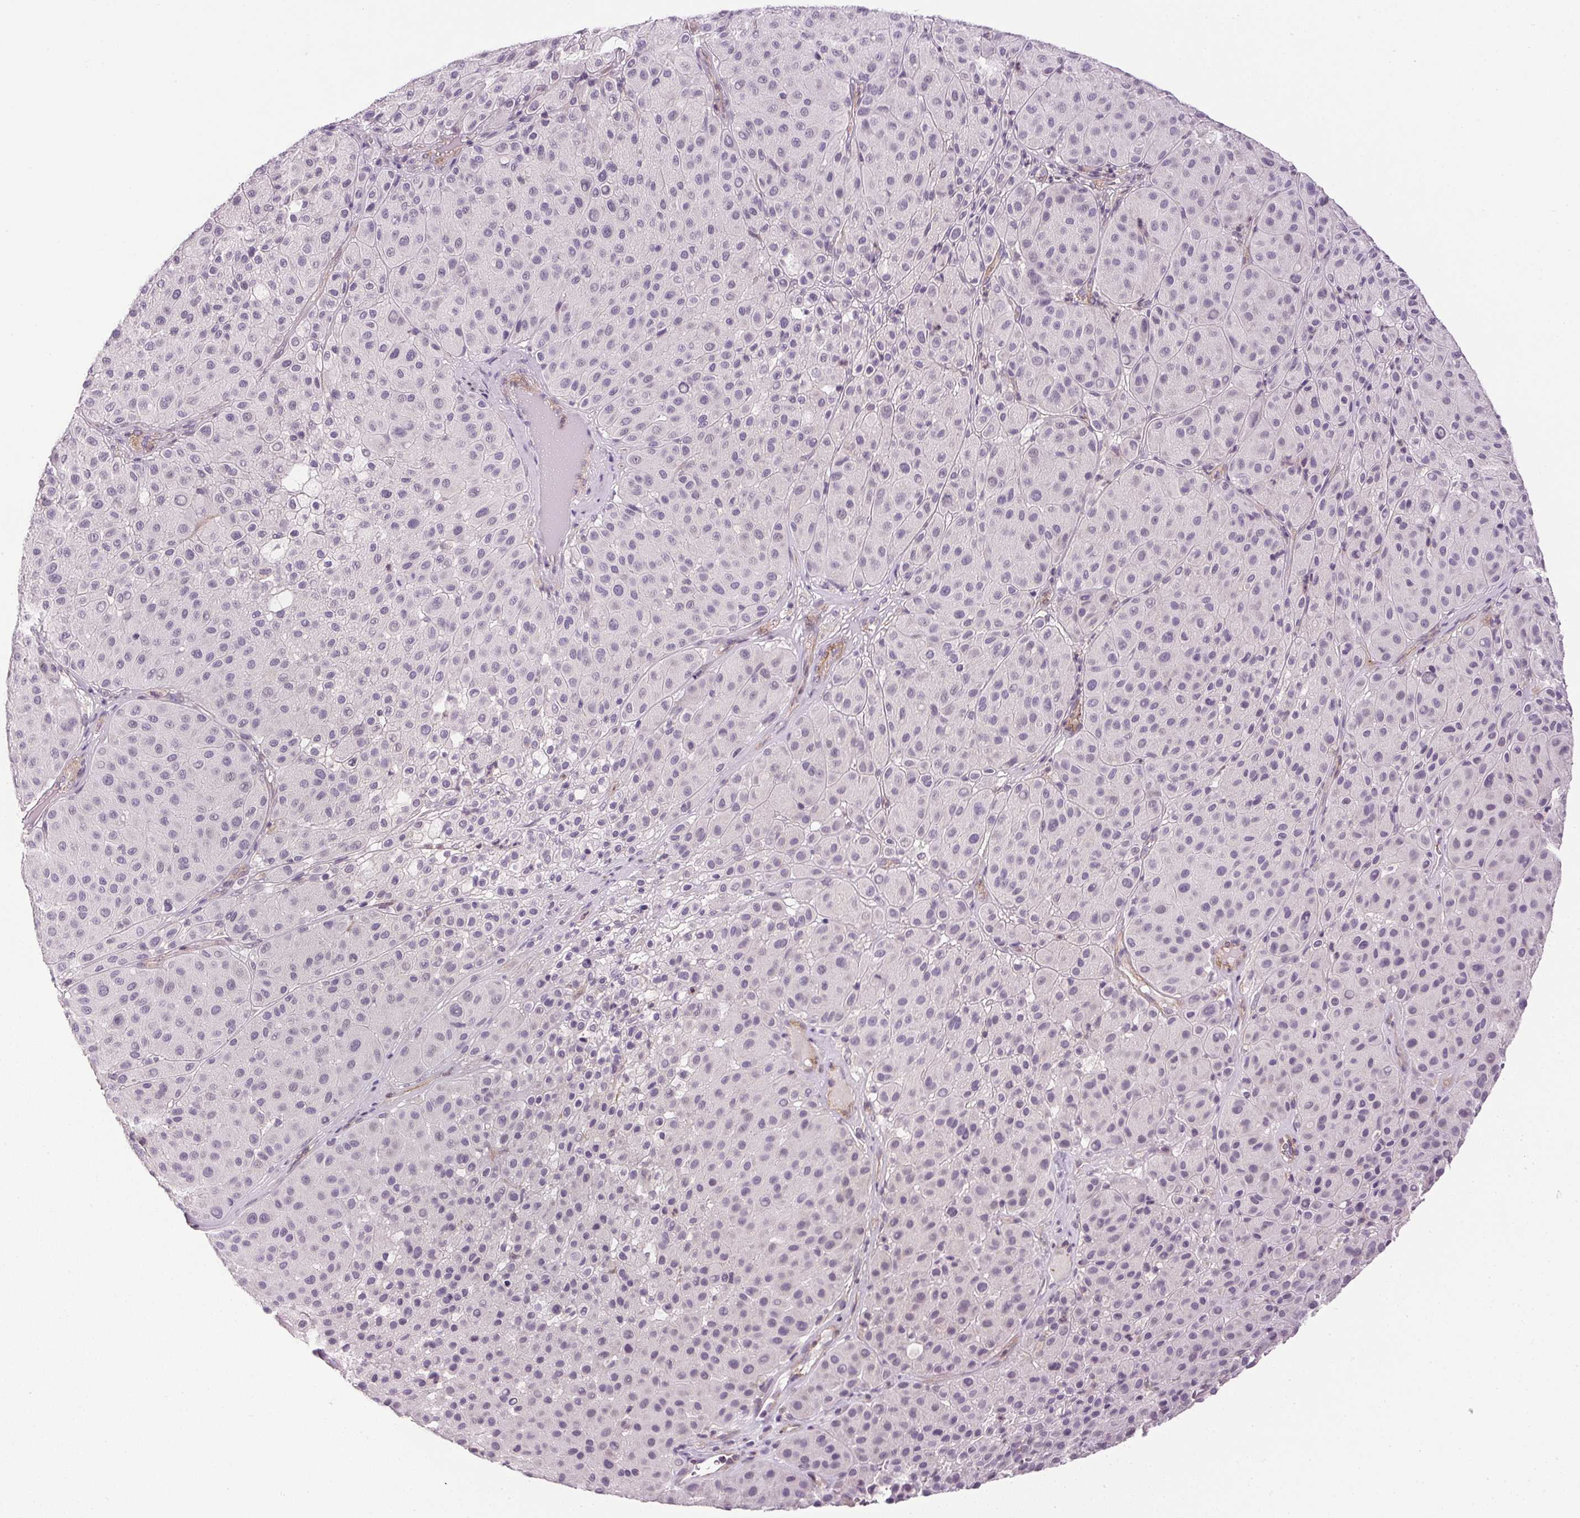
{"staining": {"intensity": "negative", "quantity": "none", "location": "none"}, "tissue": "melanoma", "cell_type": "Tumor cells", "image_type": "cancer", "snomed": [{"axis": "morphology", "description": "Malignant melanoma, Metastatic site"}, {"axis": "topography", "description": "Smooth muscle"}], "caption": "The micrograph displays no staining of tumor cells in malignant melanoma (metastatic site). (DAB (3,3'-diaminobenzidine) immunohistochemistry visualized using brightfield microscopy, high magnification).", "gene": "PRL", "patient": {"sex": "male", "age": 41}}